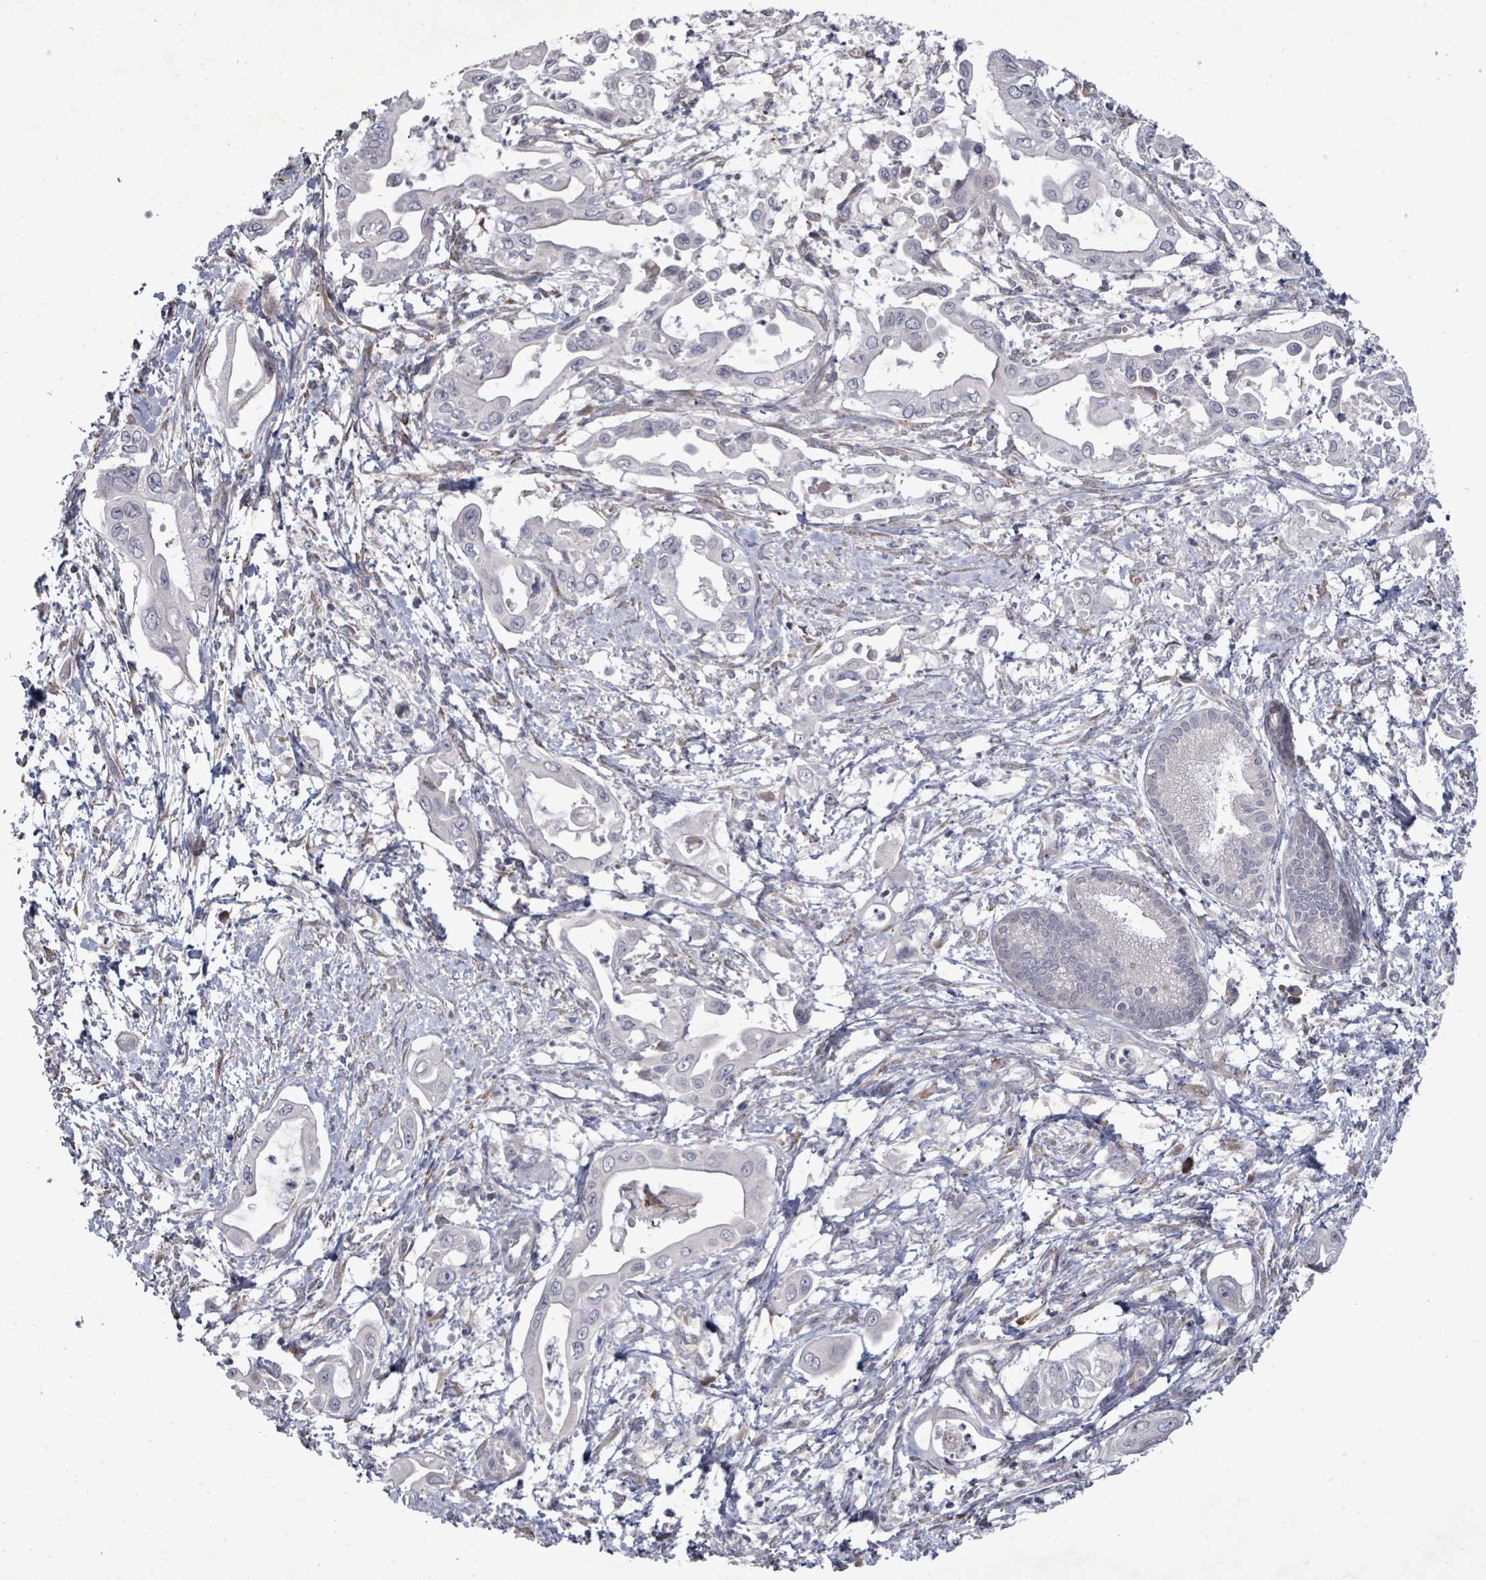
{"staining": {"intensity": "negative", "quantity": "none", "location": "none"}, "tissue": "pancreatic cancer", "cell_type": "Tumor cells", "image_type": "cancer", "snomed": [{"axis": "morphology", "description": "Adenocarcinoma, NOS"}, {"axis": "topography", "description": "Pancreas"}], "caption": "Pancreatic cancer (adenocarcinoma) was stained to show a protein in brown. There is no significant staining in tumor cells.", "gene": "POMGNT2", "patient": {"sex": "male", "age": 61}}